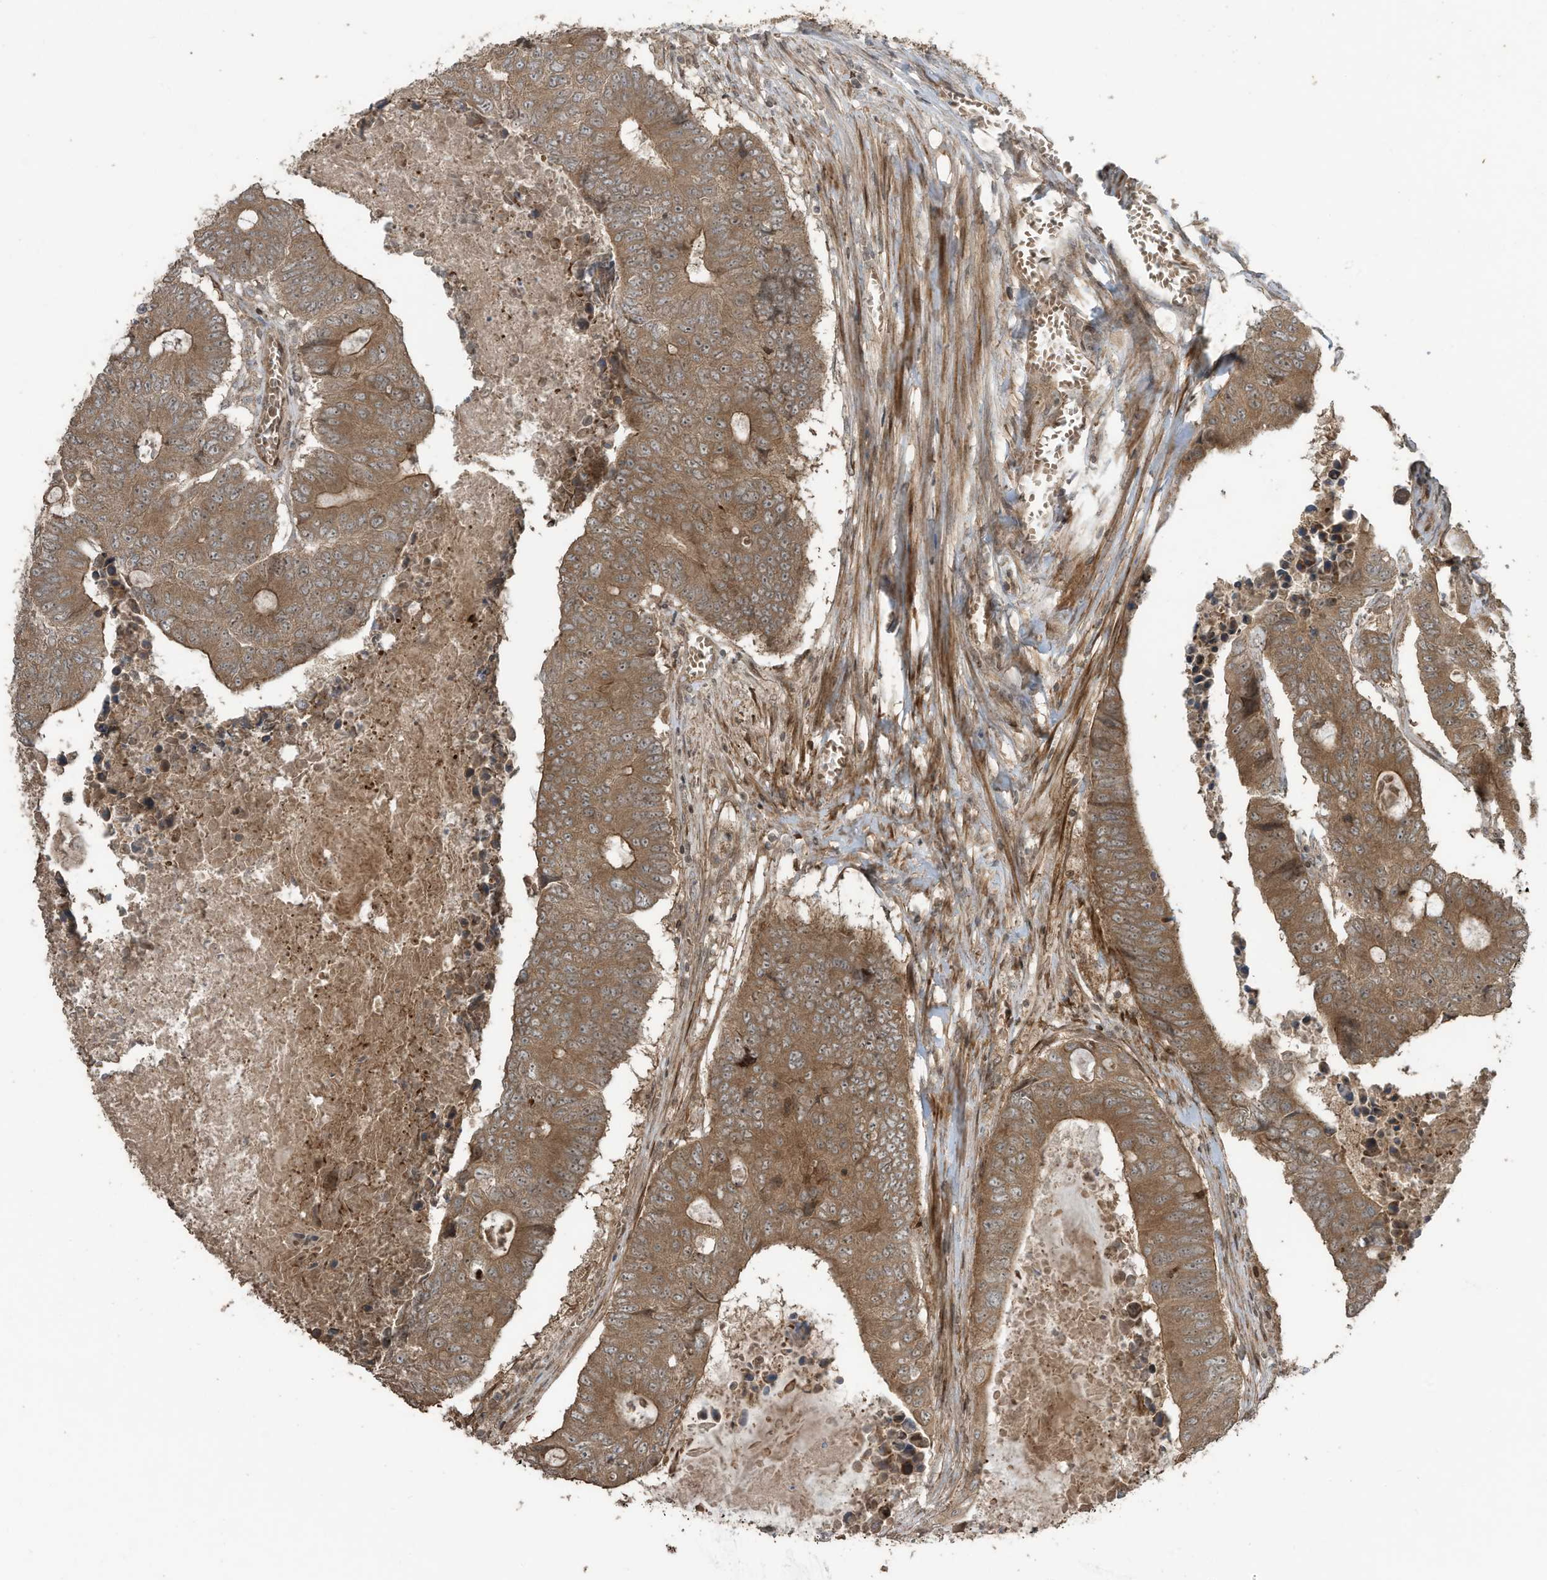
{"staining": {"intensity": "moderate", "quantity": ">75%", "location": "cytoplasmic/membranous"}, "tissue": "colorectal cancer", "cell_type": "Tumor cells", "image_type": "cancer", "snomed": [{"axis": "morphology", "description": "Adenocarcinoma, NOS"}, {"axis": "topography", "description": "Colon"}], "caption": "Protein staining of colorectal adenocarcinoma tissue displays moderate cytoplasmic/membranous positivity in about >75% of tumor cells. The protein is stained brown, and the nuclei are stained in blue (DAB (3,3'-diaminobenzidine) IHC with brightfield microscopy, high magnification).", "gene": "ZNF653", "patient": {"sex": "male", "age": 87}}